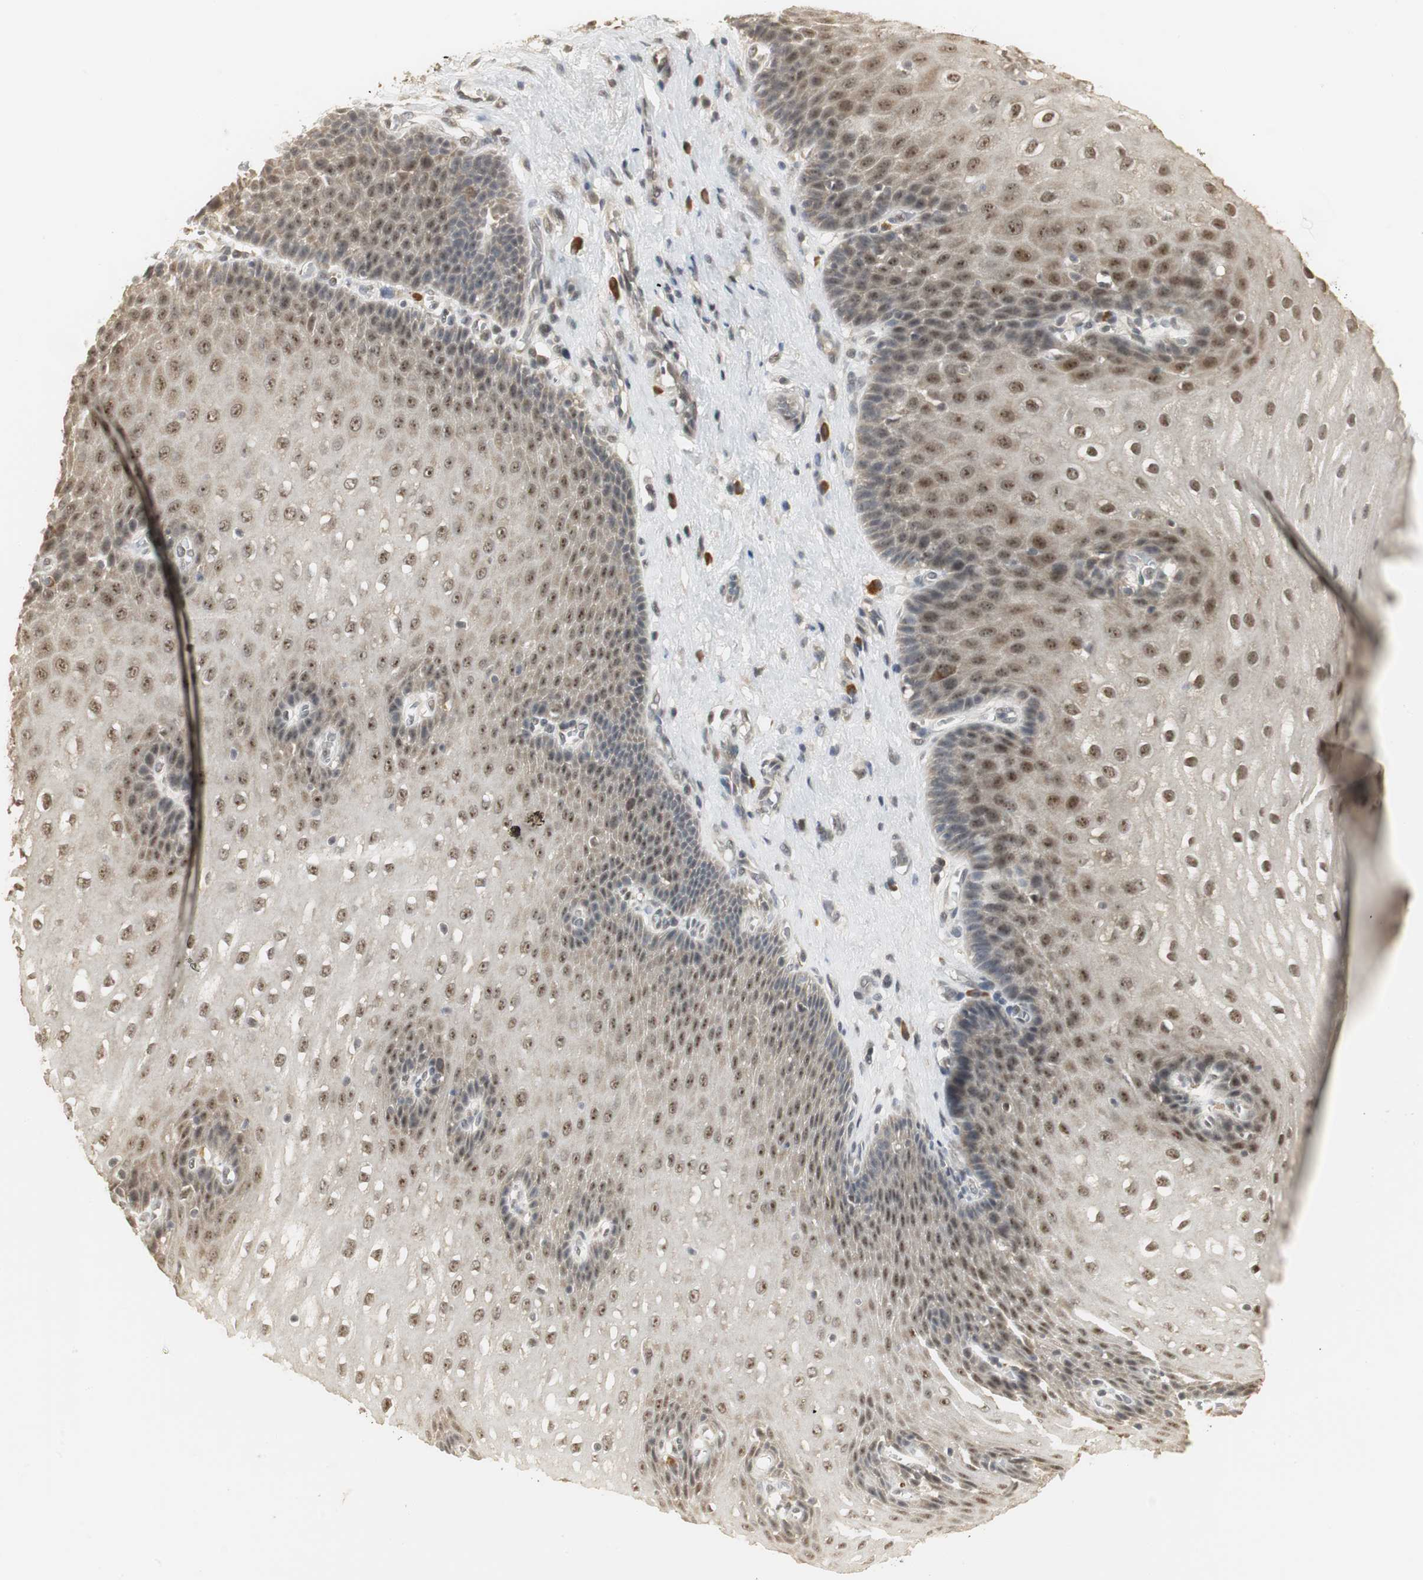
{"staining": {"intensity": "moderate", "quantity": ">75%", "location": "cytoplasmic/membranous,nuclear"}, "tissue": "esophagus", "cell_type": "Squamous epithelial cells", "image_type": "normal", "snomed": [{"axis": "morphology", "description": "Normal tissue, NOS"}, {"axis": "topography", "description": "Esophagus"}], "caption": "Unremarkable esophagus was stained to show a protein in brown. There is medium levels of moderate cytoplasmic/membranous,nuclear staining in approximately >75% of squamous epithelial cells. The staining was performed using DAB (3,3'-diaminobenzidine), with brown indicating positive protein expression. Nuclei are stained blue with hematoxylin.", "gene": "ELOA", "patient": {"sex": "male", "age": 48}}